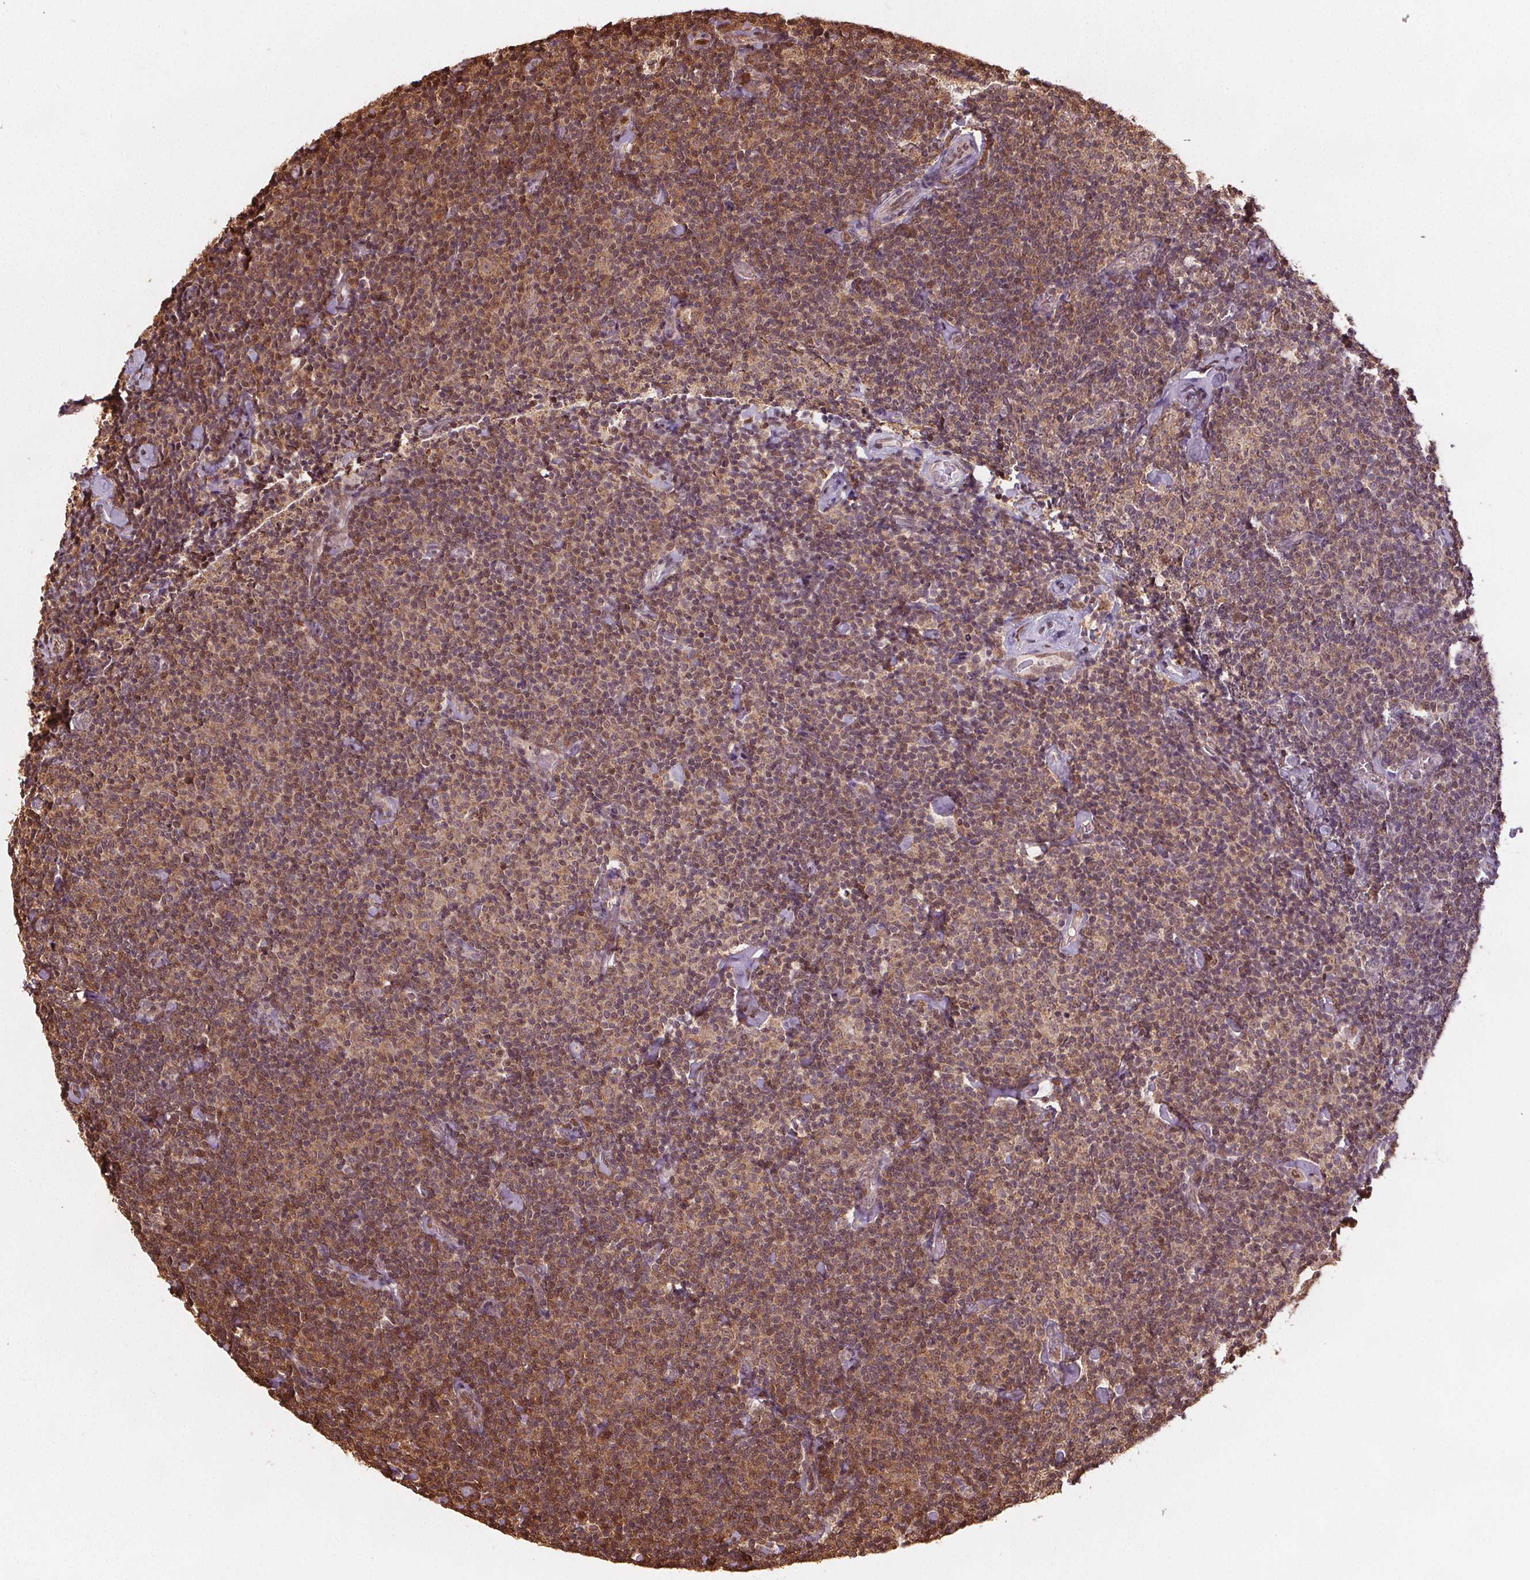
{"staining": {"intensity": "moderate", "quantity": ">75%", "location": "cytoplasmic/membranous,nuclear"}, "tissue": "lymphoma", "cell_type": "Tumor cells", "image_type": "cancer", "snomed": [{"axis": "morphology", "description": "Malignant lymphoma, non-Hodgkin's type, Low grade"}, {"axis": "topography", "description": "Lymph node"}], "caption": "Low-grade malignant lymphoma, non-Hodgkin's type stained with a protein marker displays moderate staining in tumor cells.", "gene": "ENO1", "patient": {"sex": "male", "age": 81}}